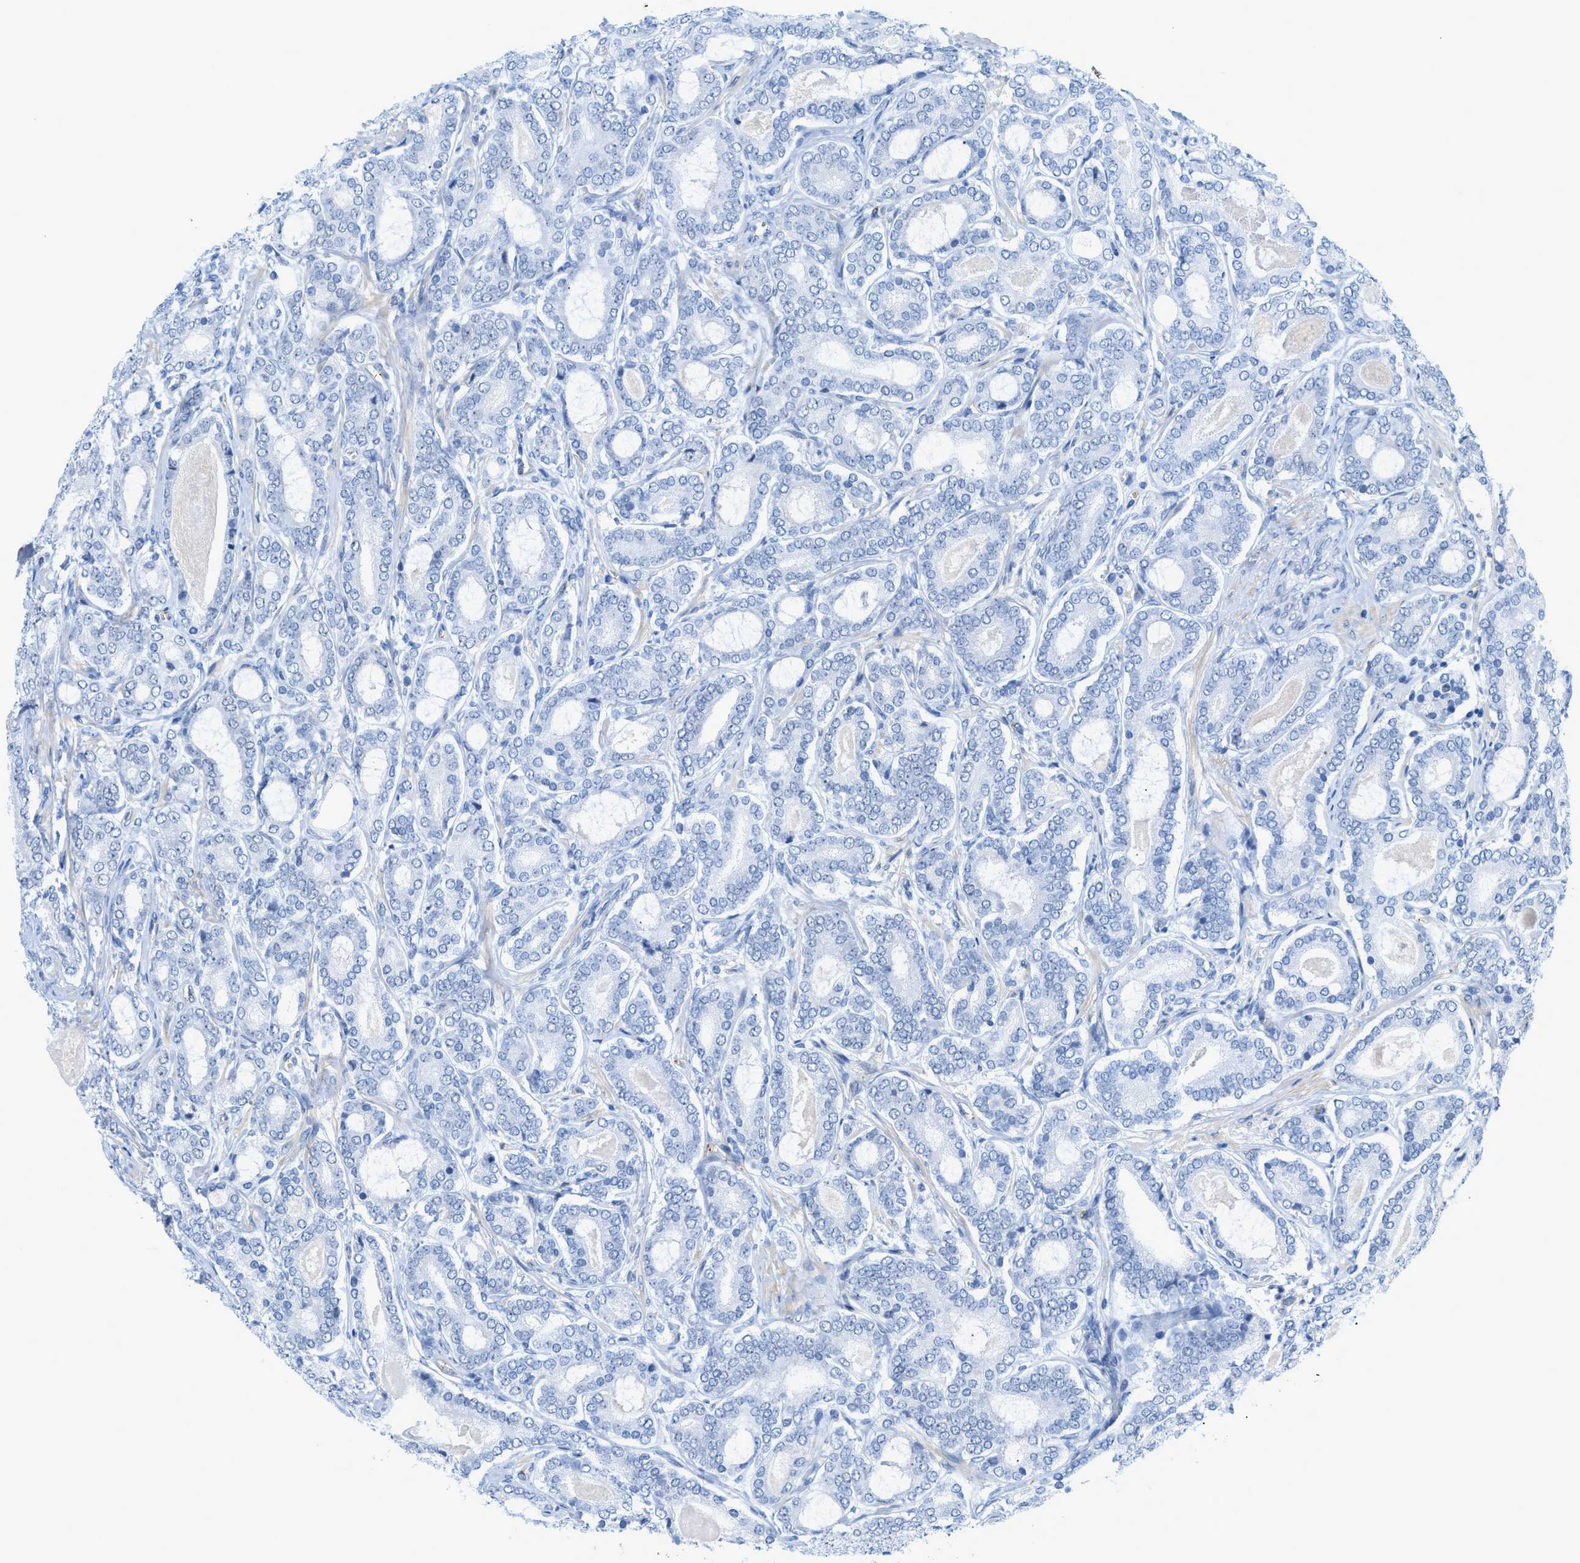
{"staining": {"intensity": "negative", "quantity": "none", "location": "none"}, "tissue": "prostate cancer", "cell_type": "Tumor cells", "image_type": "cancer", "snomed": [{"axis": "morphology", "description": "Adenocarcinoma, High grade"}, {"axis": "topography", "description": "Prostate"}], "caption": "Tumor cells show no significant protein expression in prostate cancer (adenocarcinoma (high-grade)).", "gene": "HLTF", "patient": {"sex": "male", "age": 60}}